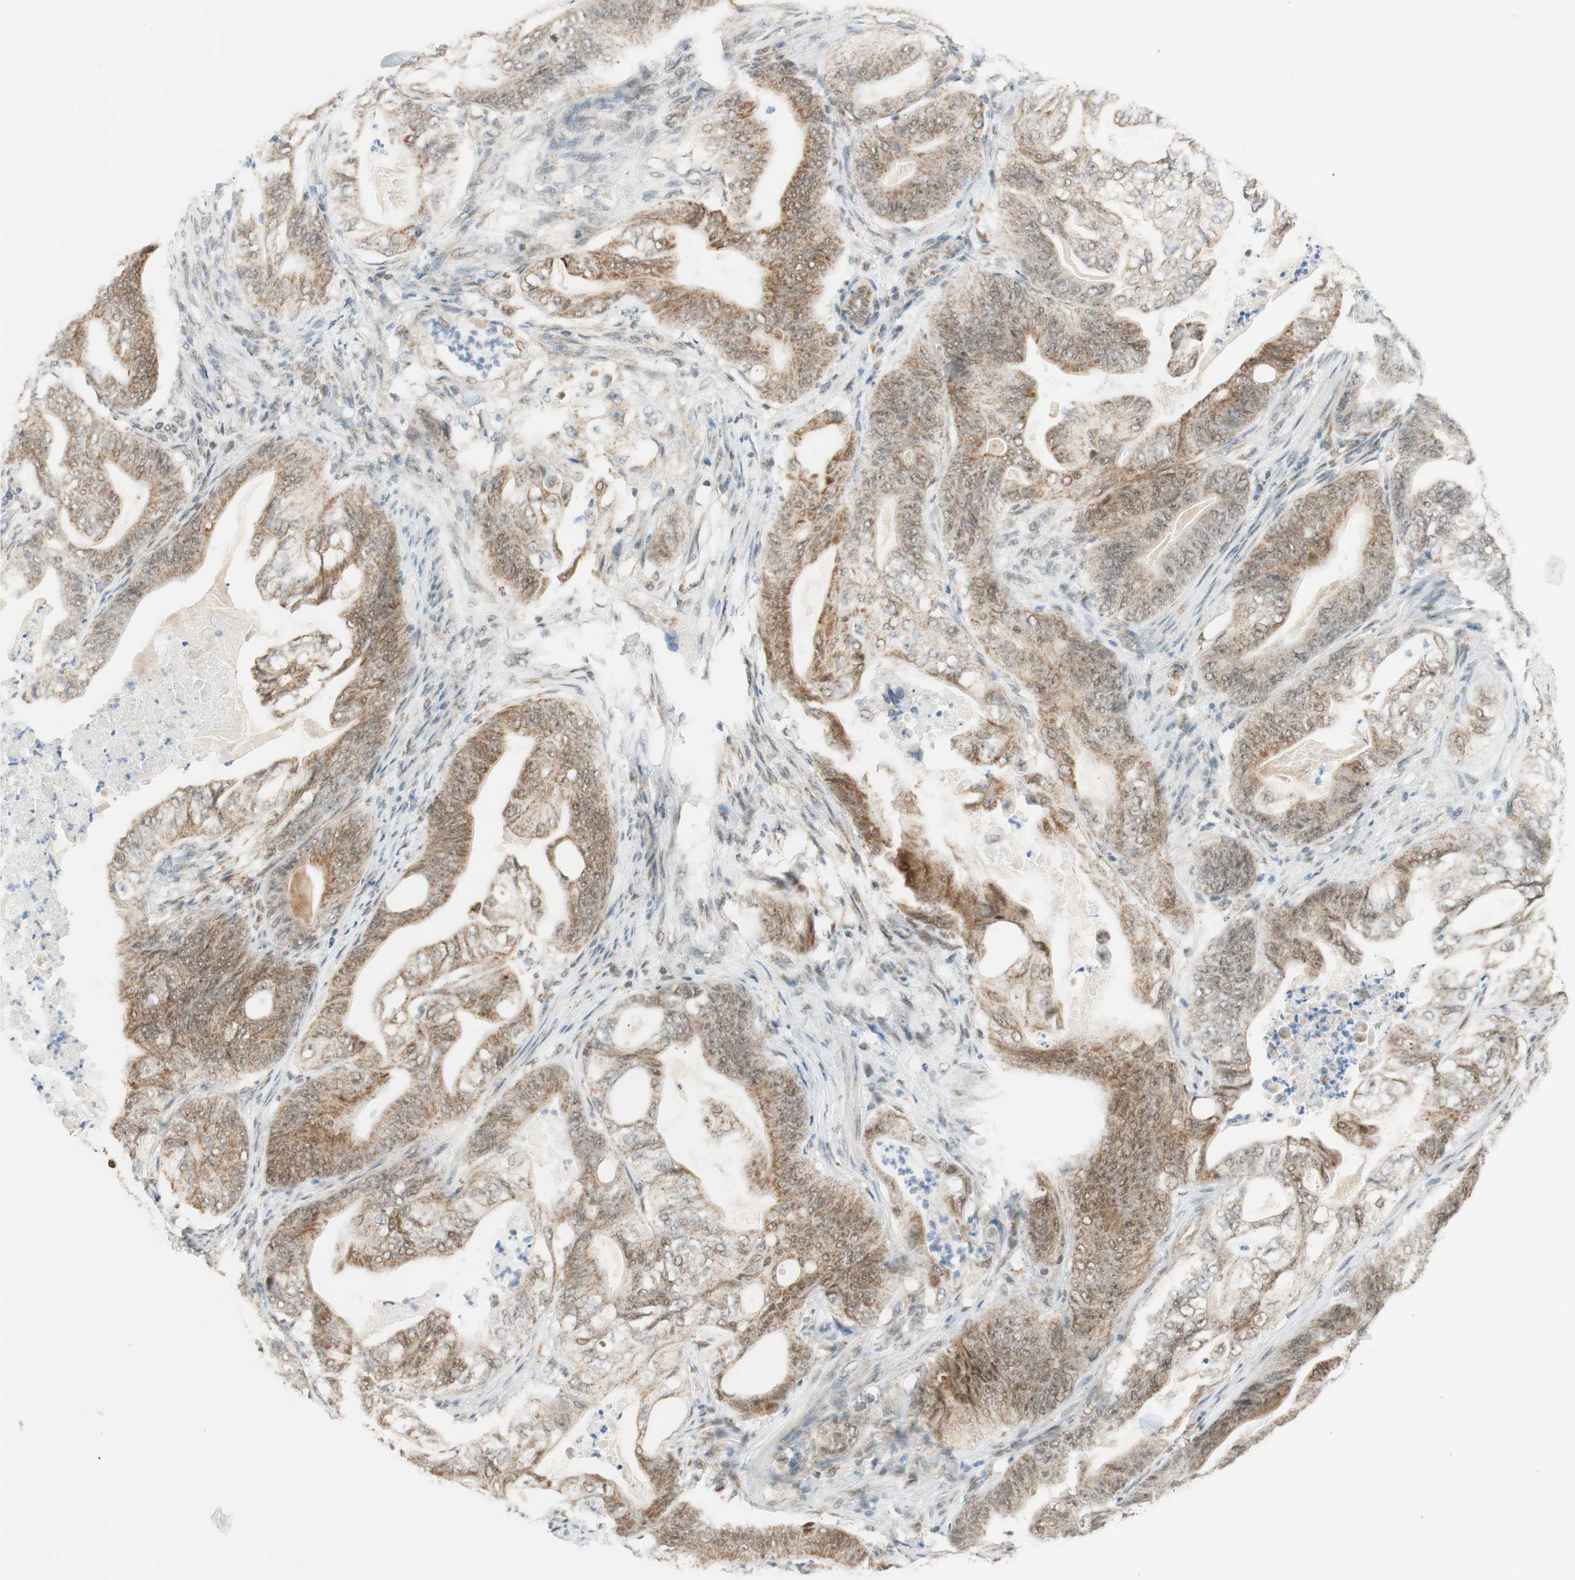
{"staining": {"intensity": "moderate", "quantity": ">75%", "location": "cytoplasmic/membranous"}, "tissue": "stomach cancer", "cell_type": "Tumor cells", "image_type": "cancer", "snomed": [{"axis": "morphology", "description": "Adenocarcinoma, NOS"}, {"axis": "topography", "description": "Stomach"}], "caption": "Stomach cancer was stained to show a protein in brown. There is medium levels of moderate cytoplasmic/membranous expression in approximately >75% of tumor cells. Using DAB (brown) and hematoxylin (blue) stains, captured at high magnification using brightfield microscopy.", "gene": "ZNF782", "patient": {"sex": "female", "age": 73}}